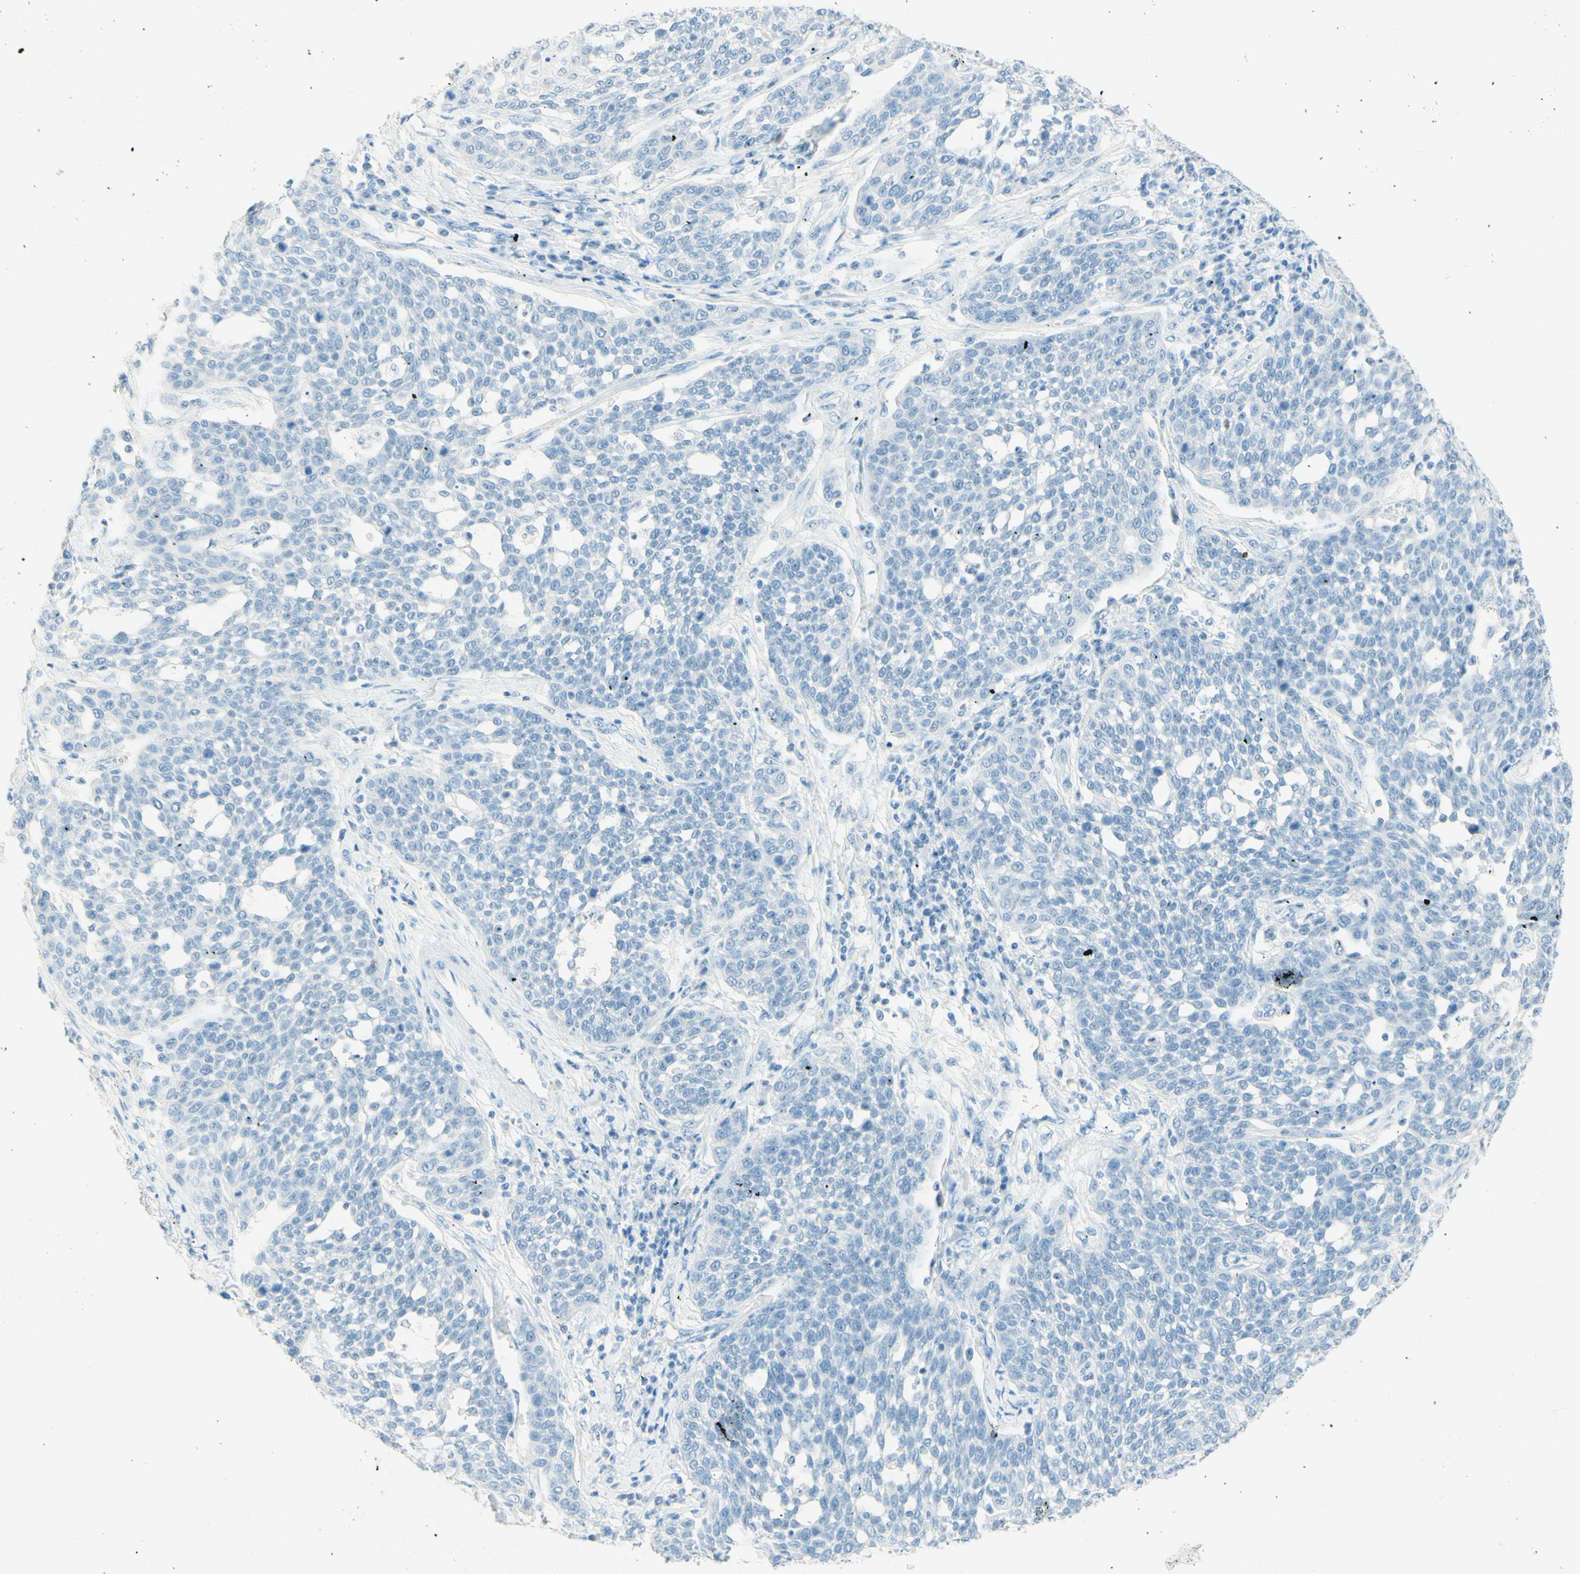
{"staining": {"intensity": "negative", "quantity": "none", "location": "none"}, "tissue": "cervical cancer", "cell_type": "Tumor cells", "image_type": "cancer", "snomed": [{"axis": "morphology", "description": "Squamous cell carcinoma, NOS"}, {"axis": "topography", "description": "Cervix"}], "caption": "Cervical cancer (squamous cell carcinoma) was stained to show a protein in brown. There is no significant expression in tumor cells. (DAB (3,3'-diaminobenzidine) immunohistochemistry visualized using brightfield microscopy, high magnification).", "gene": "FMR1NB", "patient": {"sex": "female", "age": 34}}